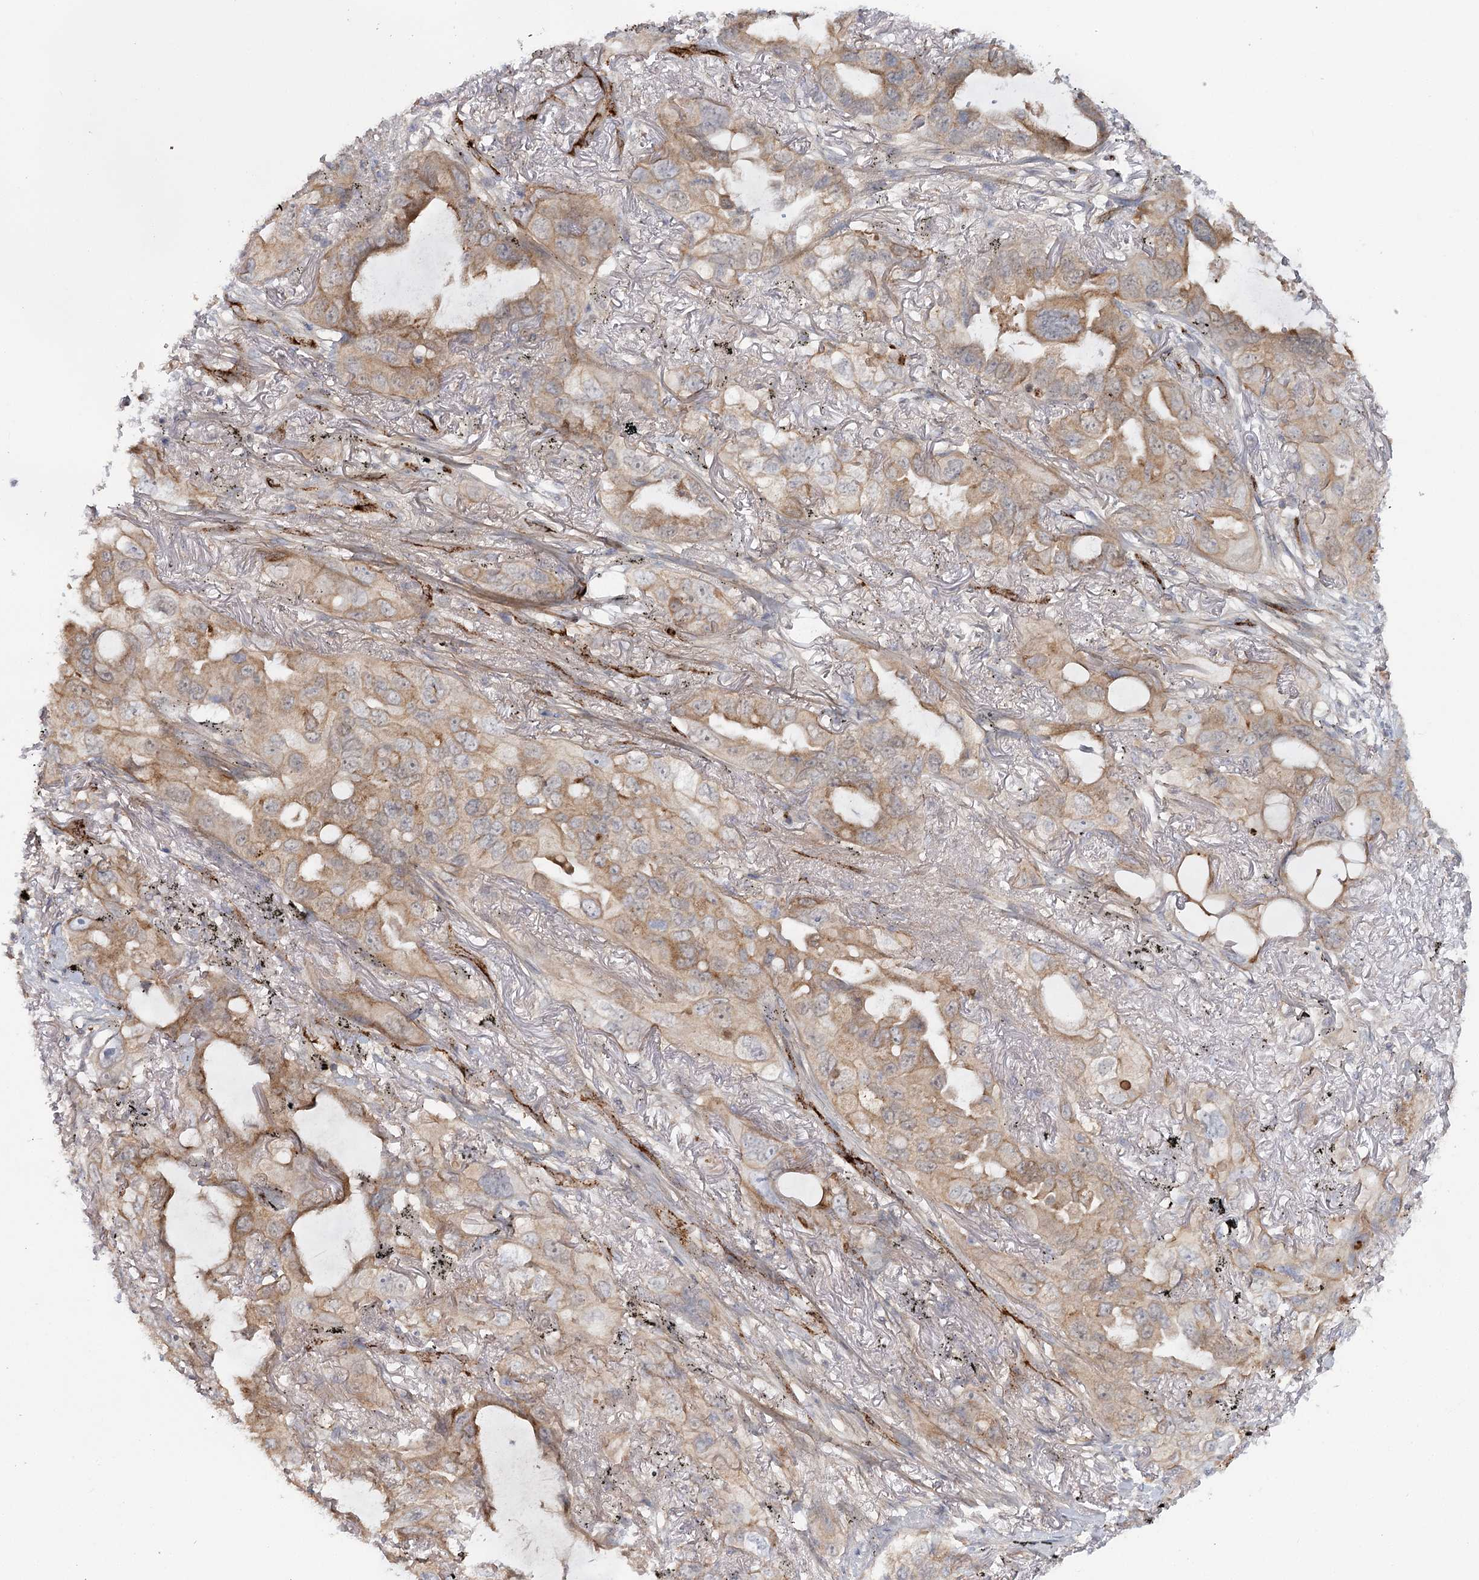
{"staining": {"intensity": "weak", "quantity": "25%-75%", "location": "cytoplasmic/membranous"}, "tissue": "lung cancer", "cell_type": "Tumor cells", "image_type": "cancer", "snomed": [{"axis": "morphology", "description": "Squamous cell carcinoma, NOS"}, {"axis": "topography", "description": "Lung"}], "caption": "Protein staining of squamous cell carcinoma (lung) tissue shows weak cytoplasmic/membranous staining in approximately 25%-75% of tumor cells. The staining is performed using DAB brown chromogen to label protein expression. The nuclei are counter-stained blue using hematoxylin.", "gene": "KBTBD4", "patient": {"sex": "female", "age": 73}}